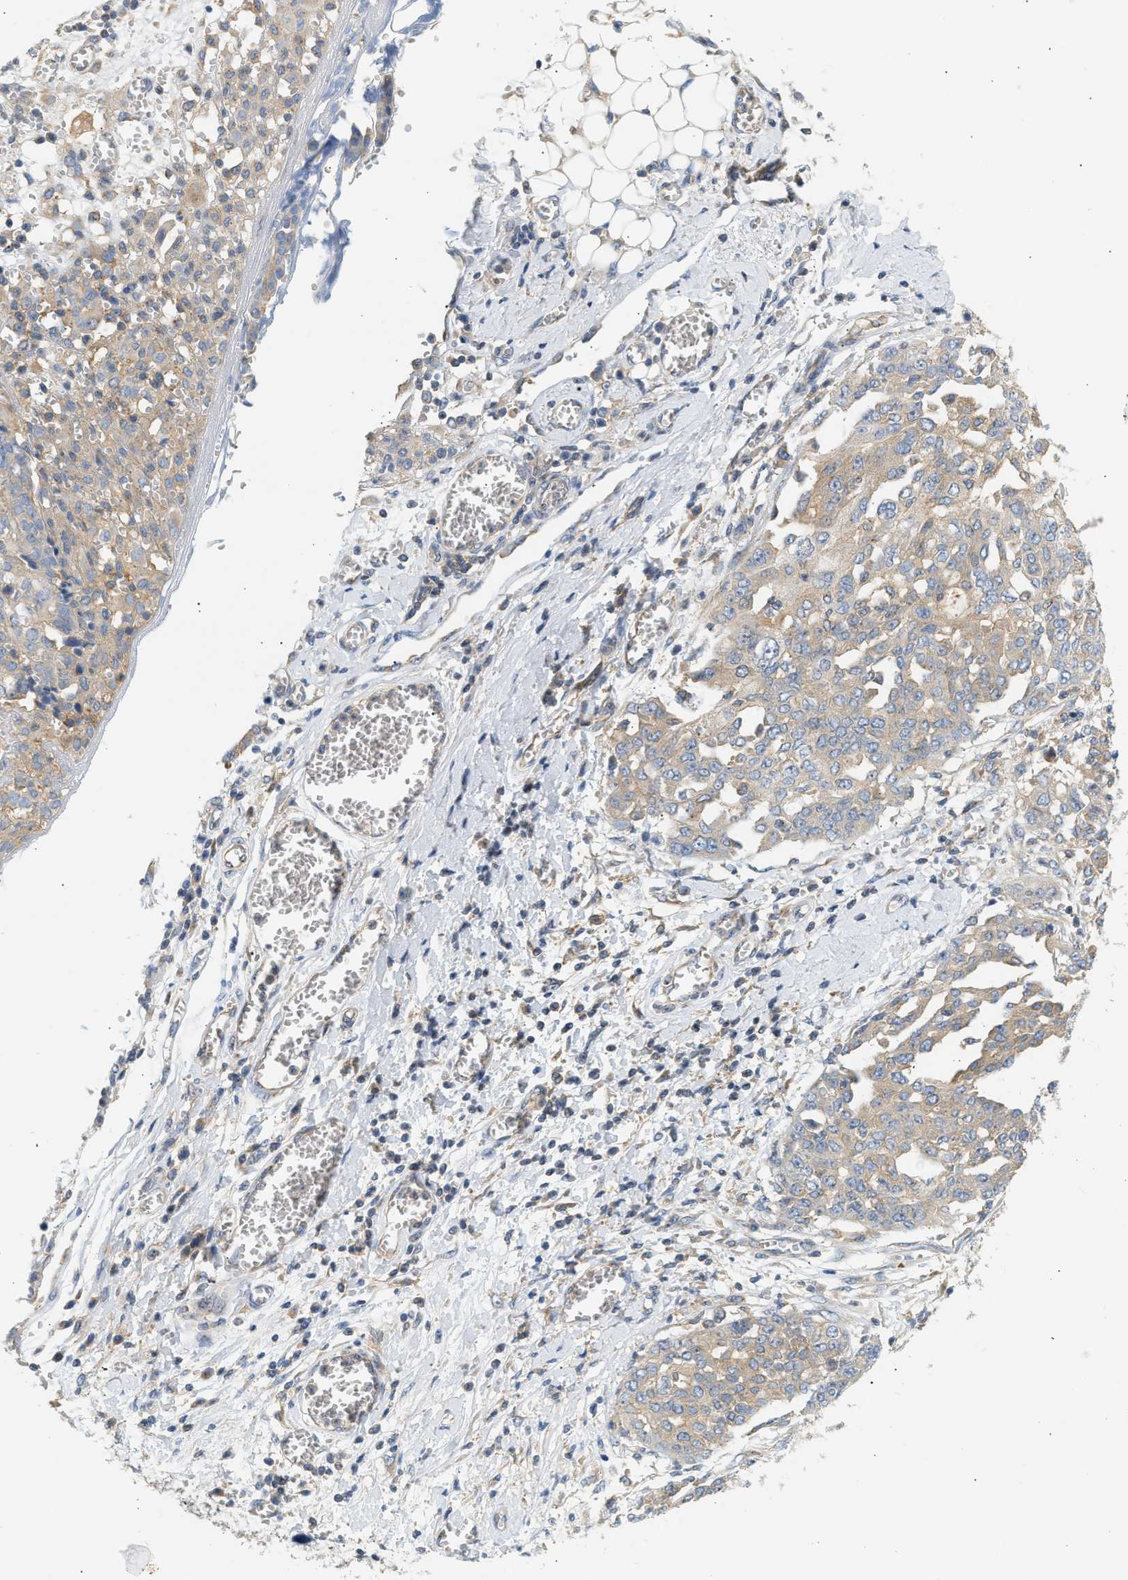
{"staining": {"intensity": "weak", "quantity": "25%-75%", "location": "cytoplasmic/membranous"}, "tissue": "ovarian cancer", "cell_type": "Tumor cells", "image_type": "cancer", "snomed": [{"axis": "morphology", "description": "Cystadenocarcinoma, serous, NOS"}, {"axis": "topography", "description": "Soft tissue"}, {"axis": "topography", "description": "Ovary"}], "caption": "Serous cystadenocarcinoma (ovarian) stained with DAB IHC exhibits low levels of weak cytoplasmic/membranous staining in approximately 25%-75% of tumor cells.", "gene": "PAFAH1B1", "patient": {"sex": "female", "age": 57}}